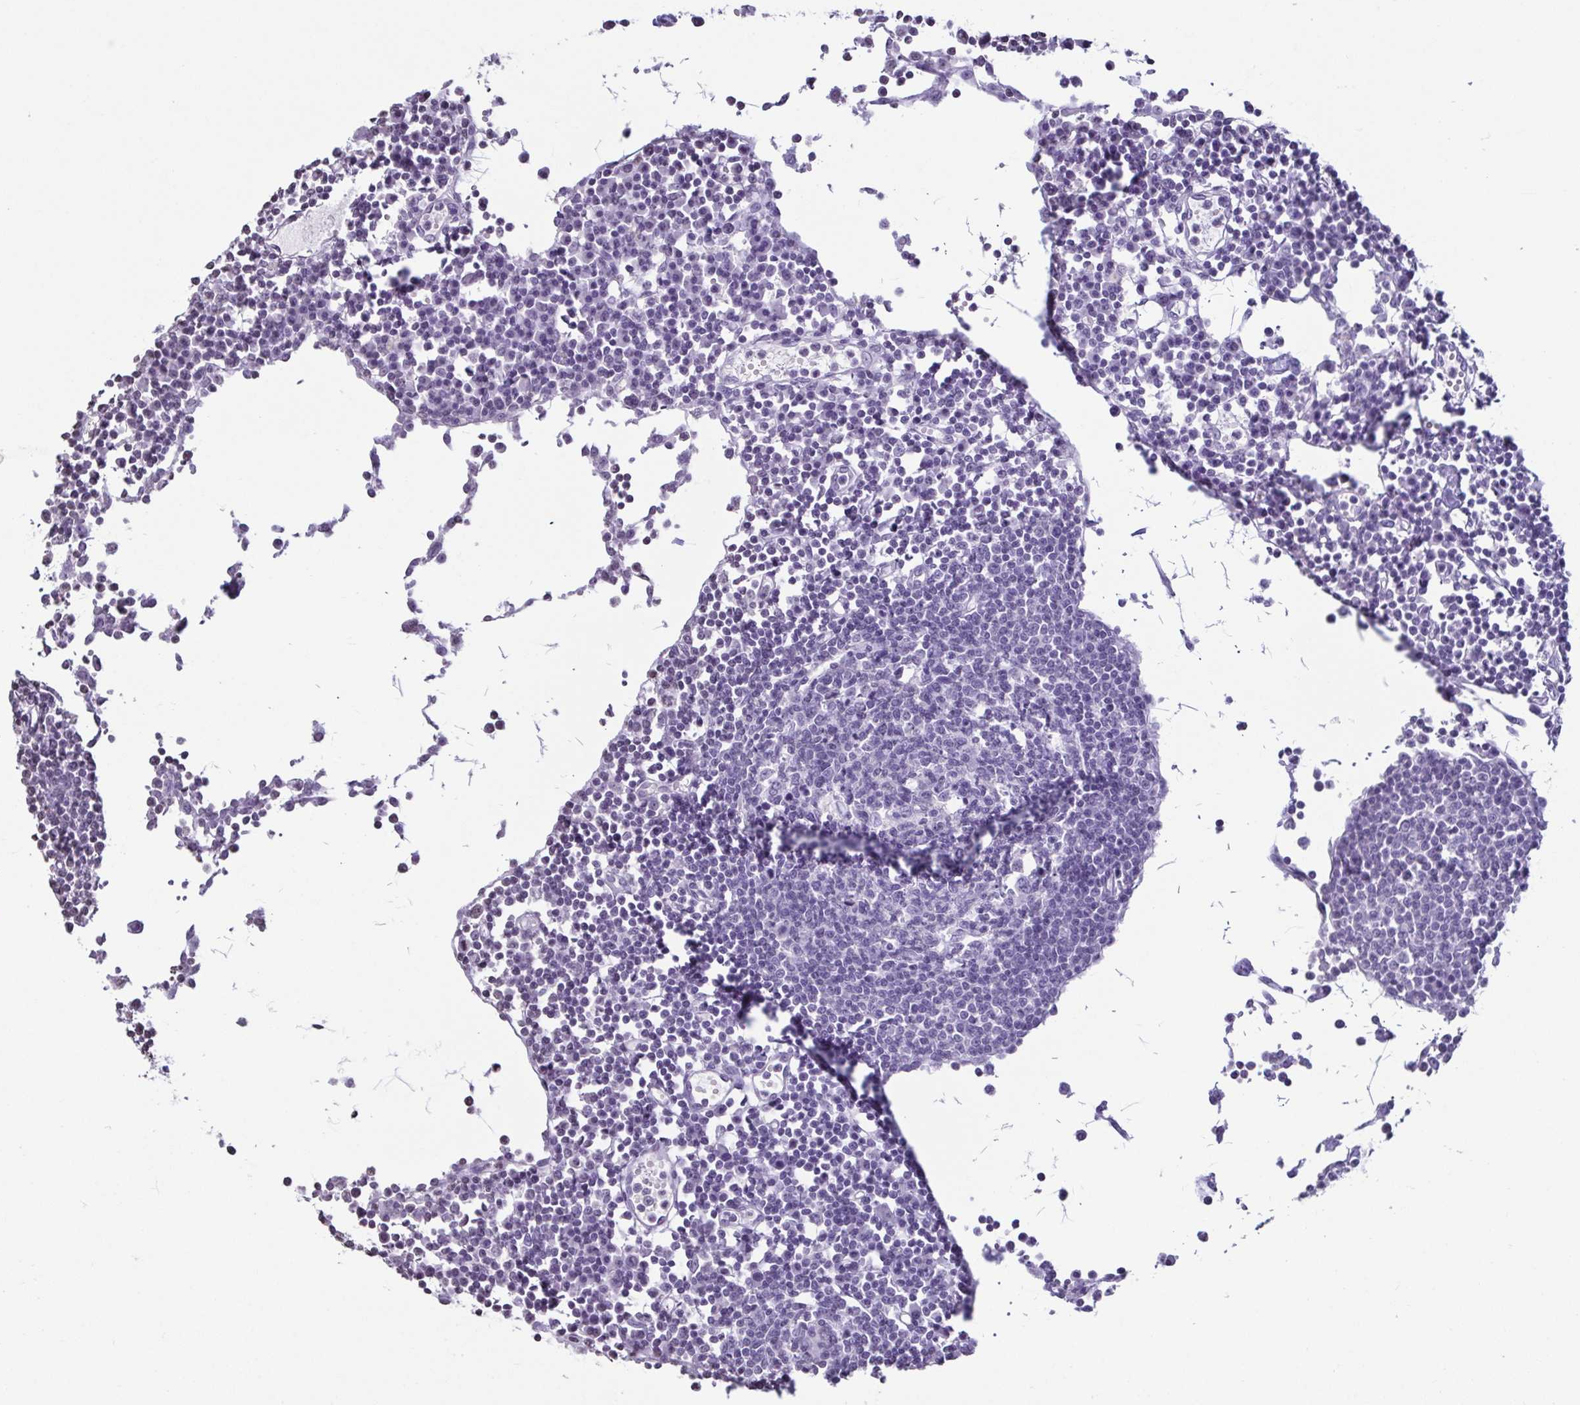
{"staining": {"intensity": "negative", "quantity": "none", "location": "none"}, "tissue": "lymph node", "cell_type": "Germinal center cells", "image_type": "normal", "snomed": [{"axis": "morphology", "description": "Normal tissue, NOS"}, {"axis": "topography", "description": "Lymph node"}], "caption": "IHC of normal human lymph node displays no staining in germinal center cells. (DAB immunohistochemistry visualized using brightfield microscopy, high magnification).", "gene": "VCX2", "patient": {"sex": "female", "age": 78}}